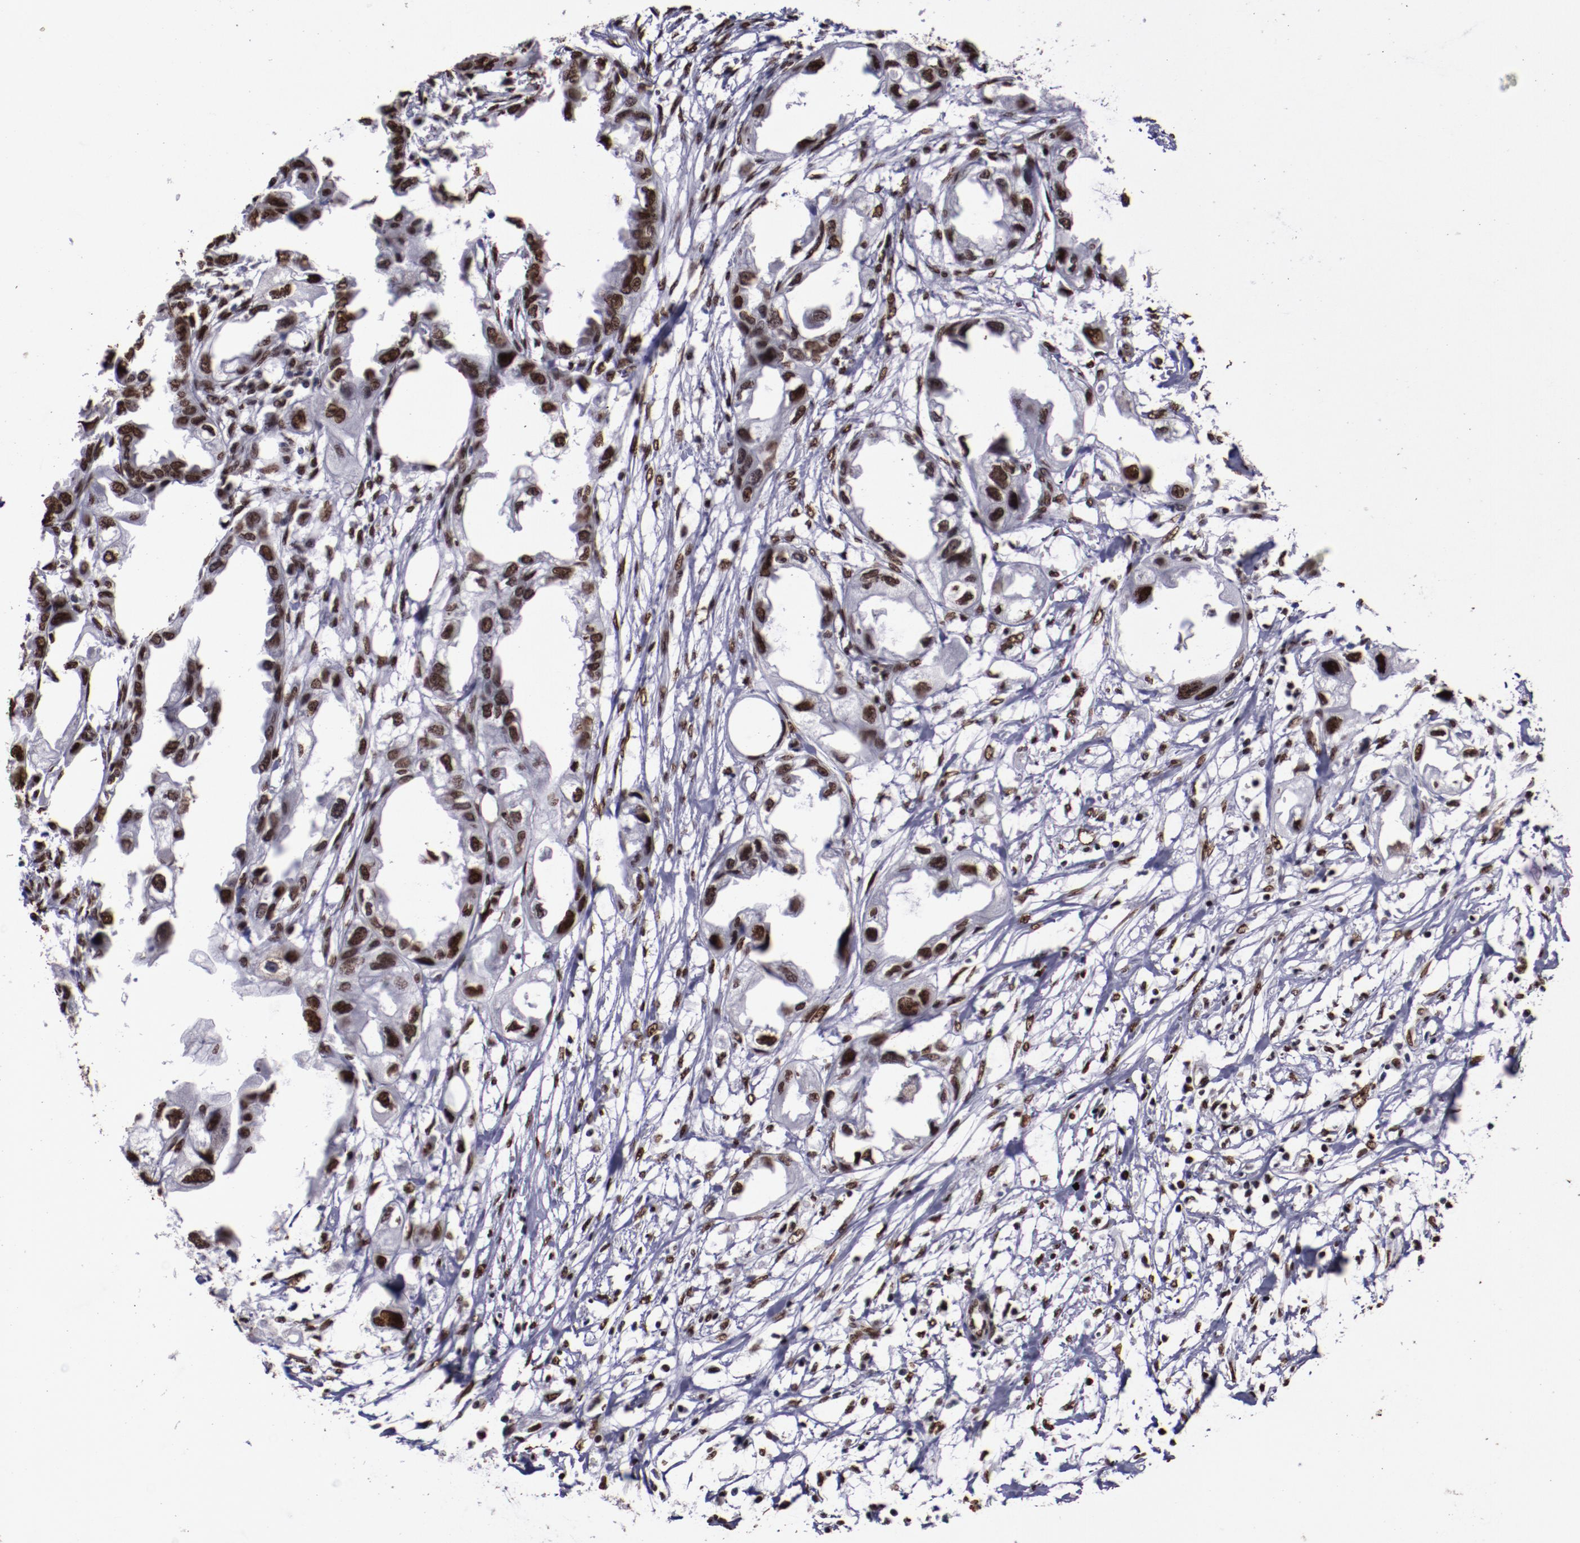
{"staining": {"intensity": "moderate", "quantity": ">75%", "location": "nuclear"}, "tissue": "endometrial cancer", "cell_type": "Tumor cells", "image_type": "cancer", "snomed": [{"axis": "morphology", "description": "Adenocarcinoma, NOS"}, {"axis": "topography", "description": "Endometrium"}], "caption": "Protein staining shows moderate nuclear staining in about >75% of tumor cells in endometrial adenocarcinoma.", "gene": "APEX1", "patient": {"sex": "female", "age": 67}}